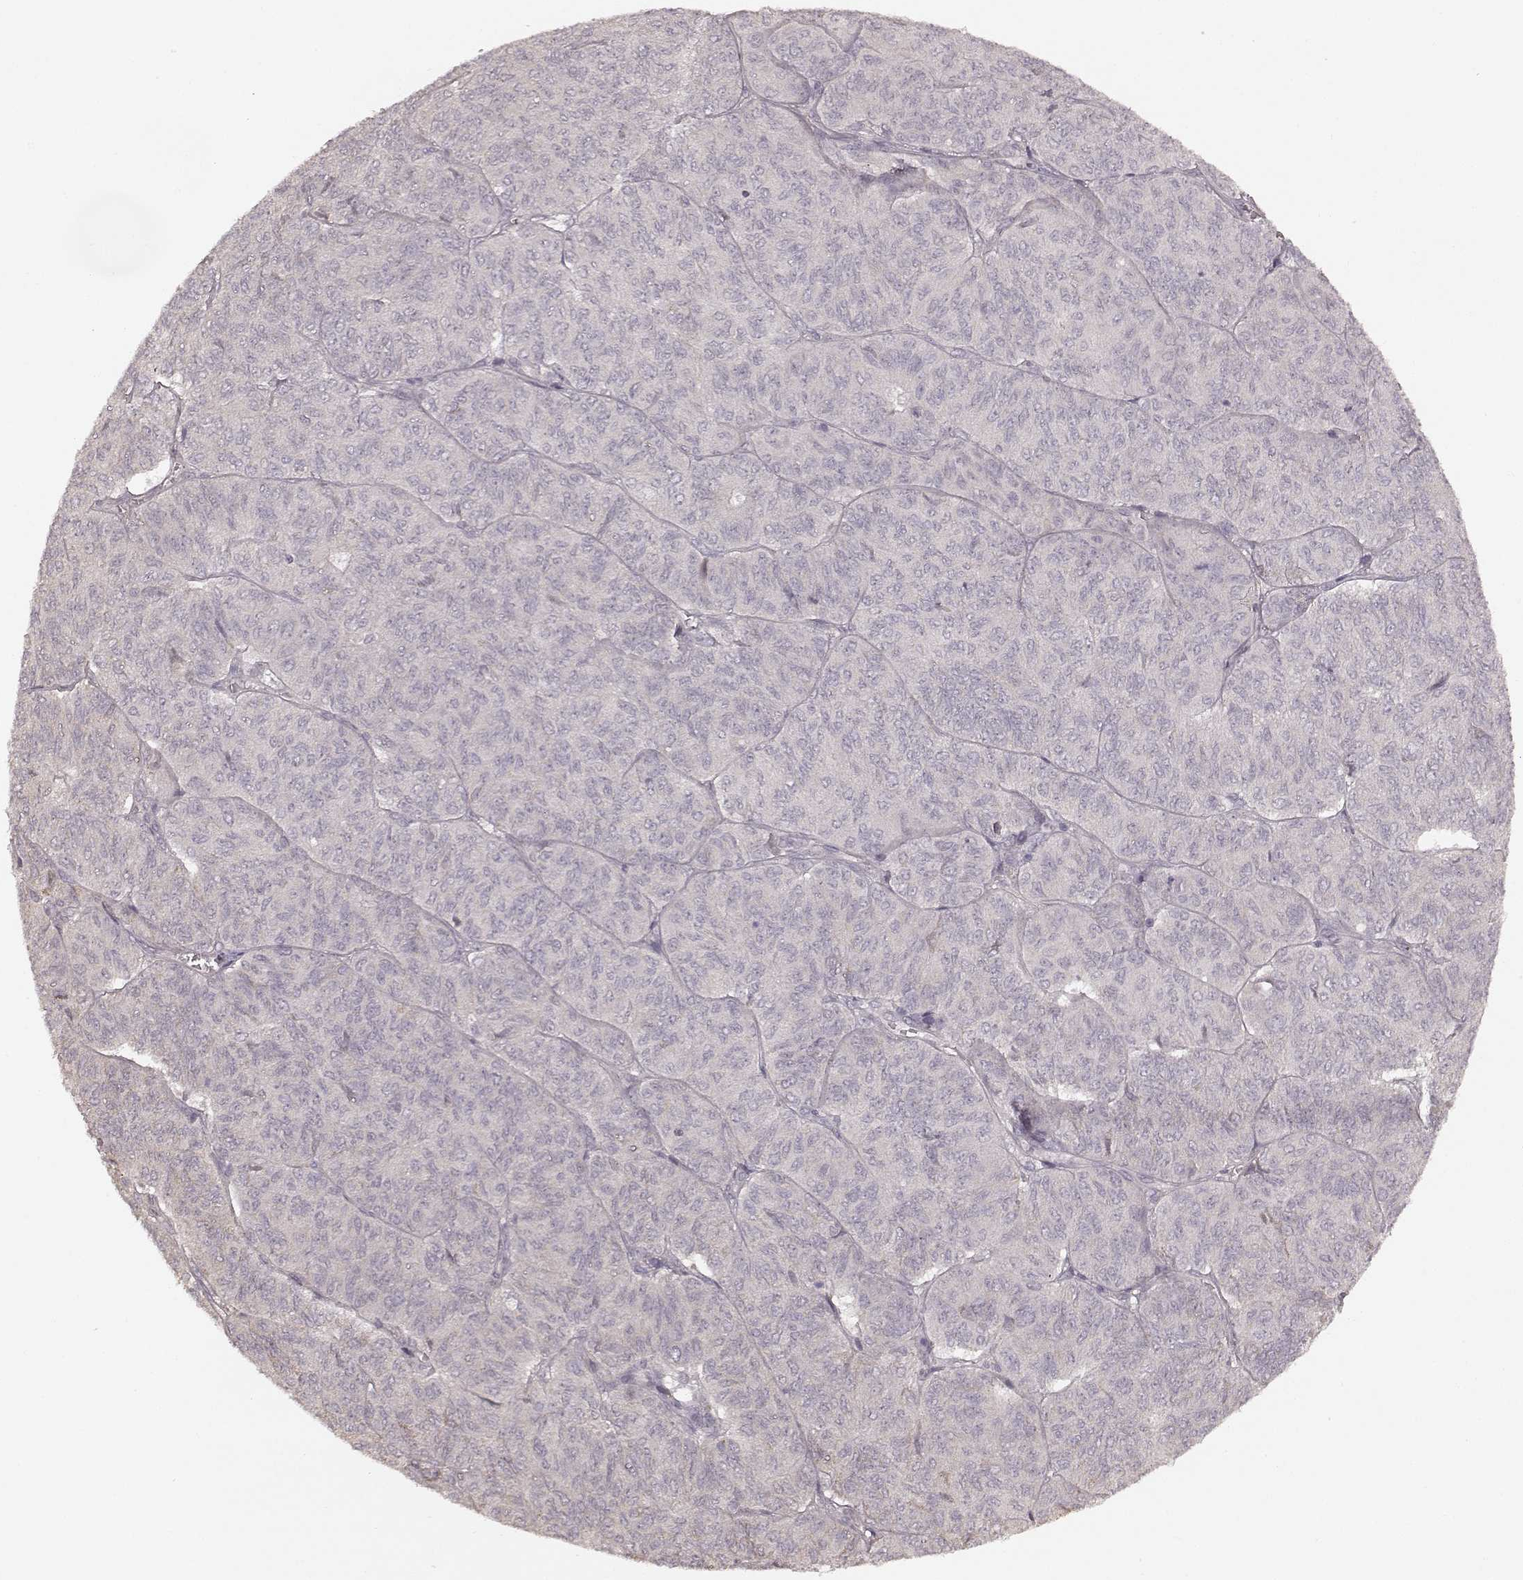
{"staining": {"intensity": "negative", "quantity": "none", "location": "none"}, "tissue": "ovarian cancer", "cell_type": "Tumor cells", "image_type": "cancer", "snomed": [{"axis": "morphology", "description": "Carcinoma, endometroid"}, {"axis": "topography", "description": "Ovary"}], "caption": "An image of ovarian cancer stained for a protein shows no brown staining in tumor cells.", "gene": "KCNJ9", "patient": {"sex": "female", "age": 80}}